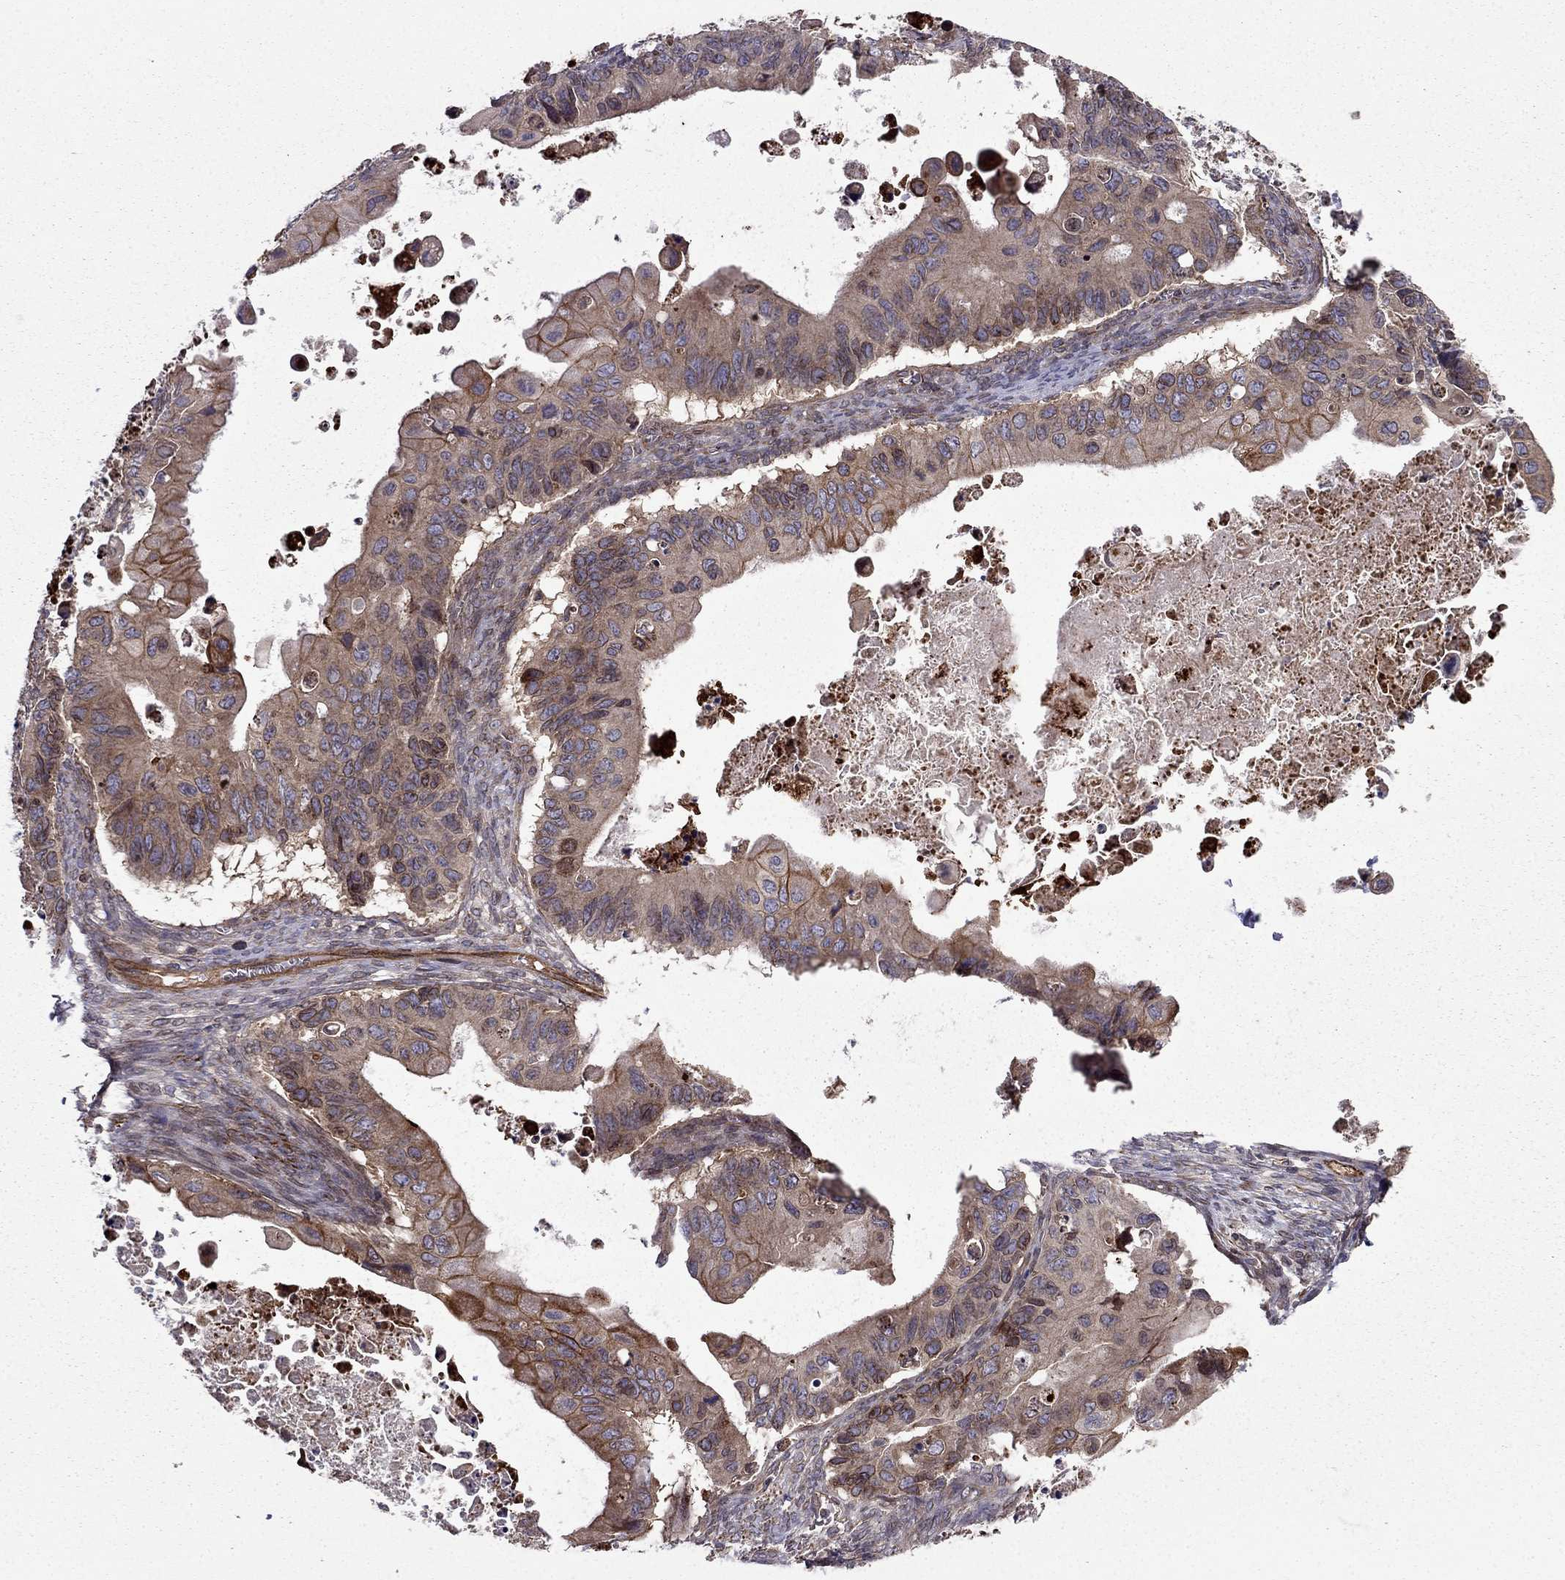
{"staining": {"intensity": "moderate", "quantity": ">75%", "location": "cytoplasmic/membranous"}, "tissue": "ovarian cancer", "cell_type": "Tumor cells", "image_type": "cancer", "snomed": [{"axis": "morphology", "description": "Cystadenocarcinoma, mucinous, NOS"}, {"axis": "topography", "description": "Ovary"}], "caption": "Brown immunohistochemical staining in ovarian cancer reveals moderate cytoplasmic/membranous expression in approximately >75% of tumor cells. (DAB IHC with brightfield microscopy, high magnification).", "gene": "CDC42BPA", "patient": {"sex": "female", "age": 64}}